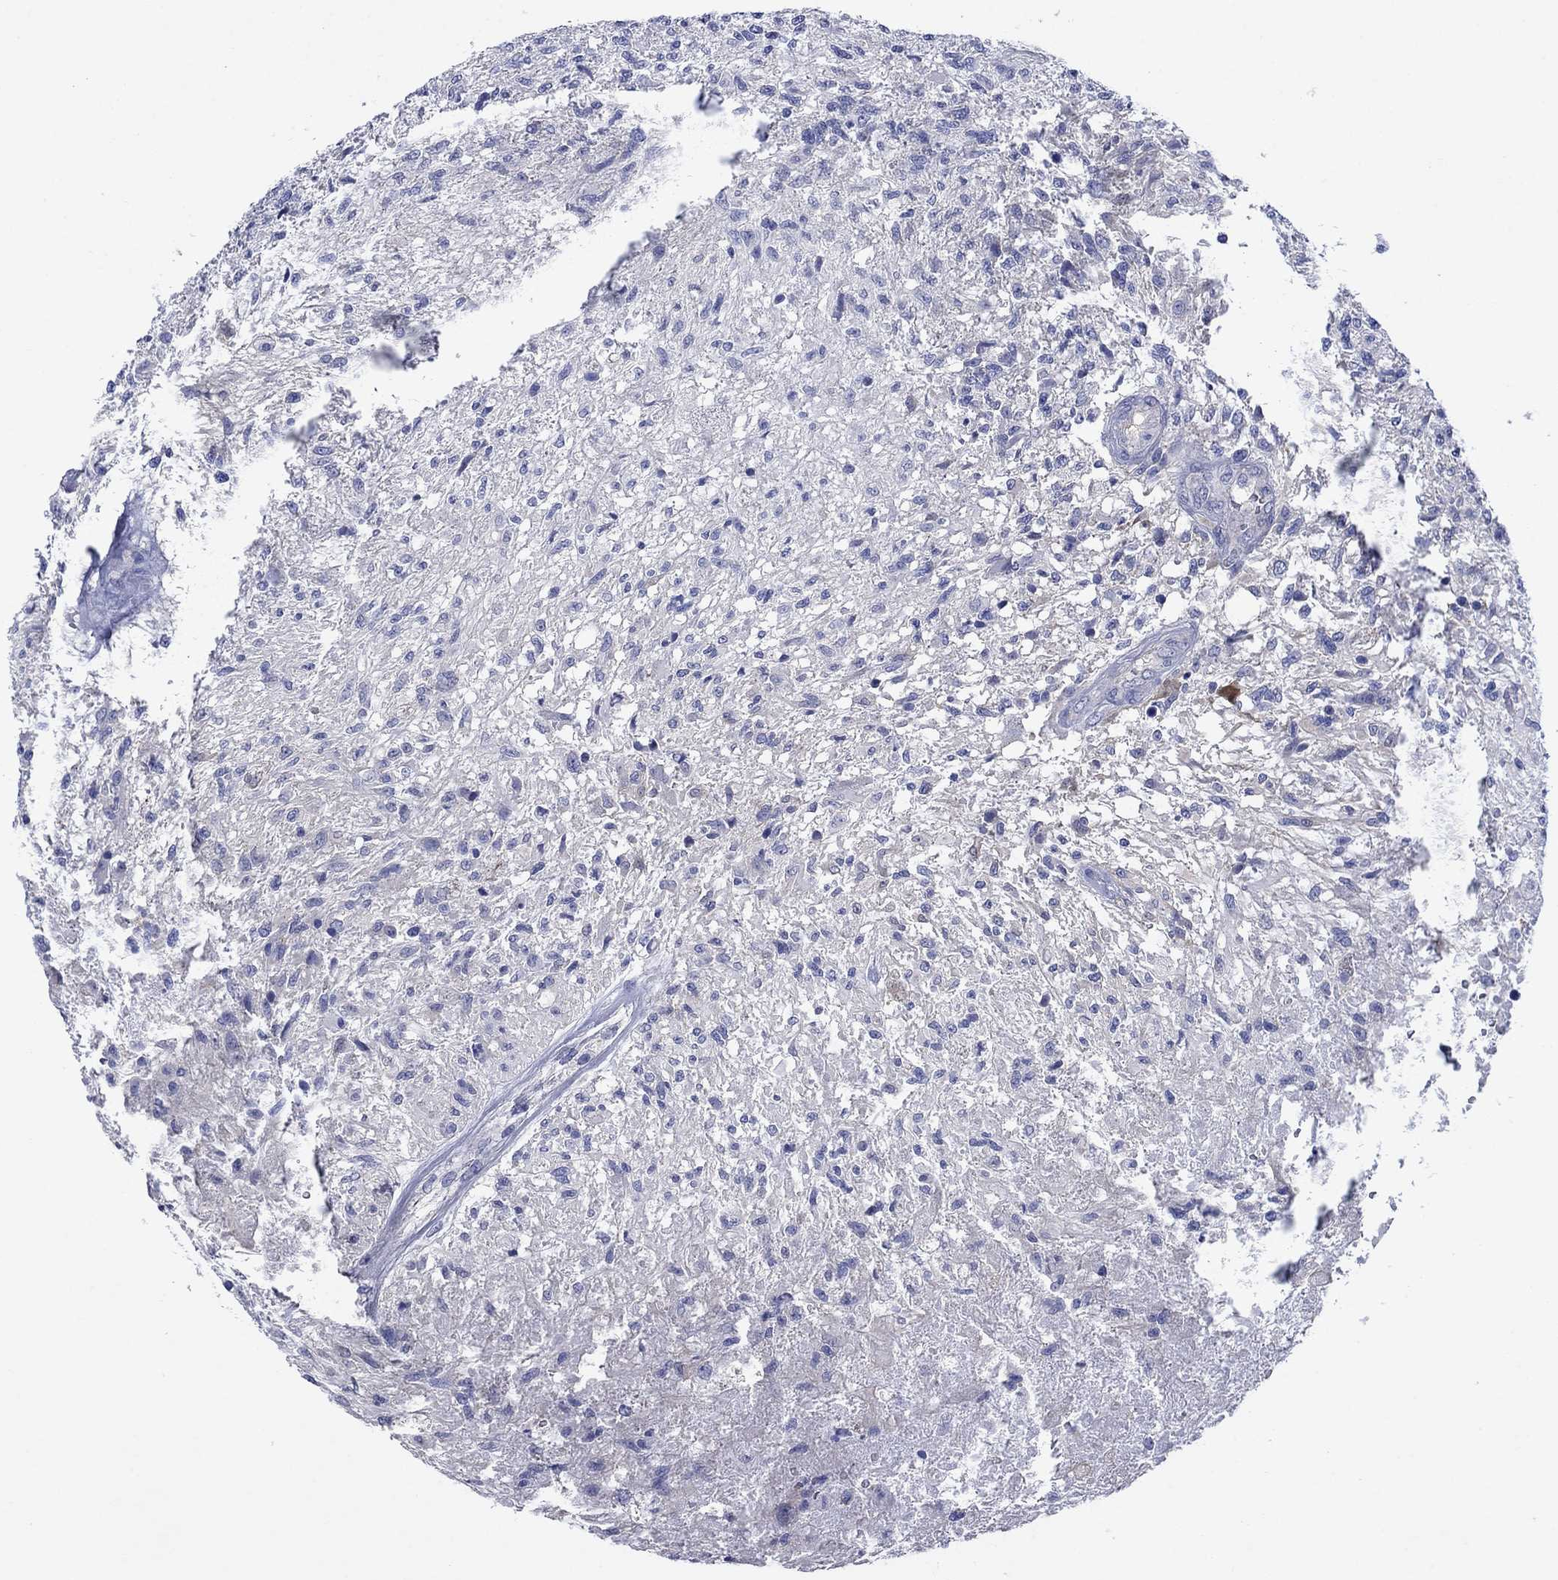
{"staining": {"intensity": "negative", "quantity": "none", "location": "none"}, "tissue": "glioma", "cell_type": "Tumor cells", "image_type": "cancer", "snomed": [{"axis": "morphology", "description": "Glioma, malignant, High grade"}, {"axis": "topography", "description": "Brain"}], "caption": "High power microscopy photomicrograph of an IHC micrograph of glioma, revealing no significant expression in tumor cells. (DAB immunohistochemistry (IHC) visualized using brightfield microscopy, high magnification).", "gene": "SULT2B1", "patient": {"sex": "male", "age": 56}}